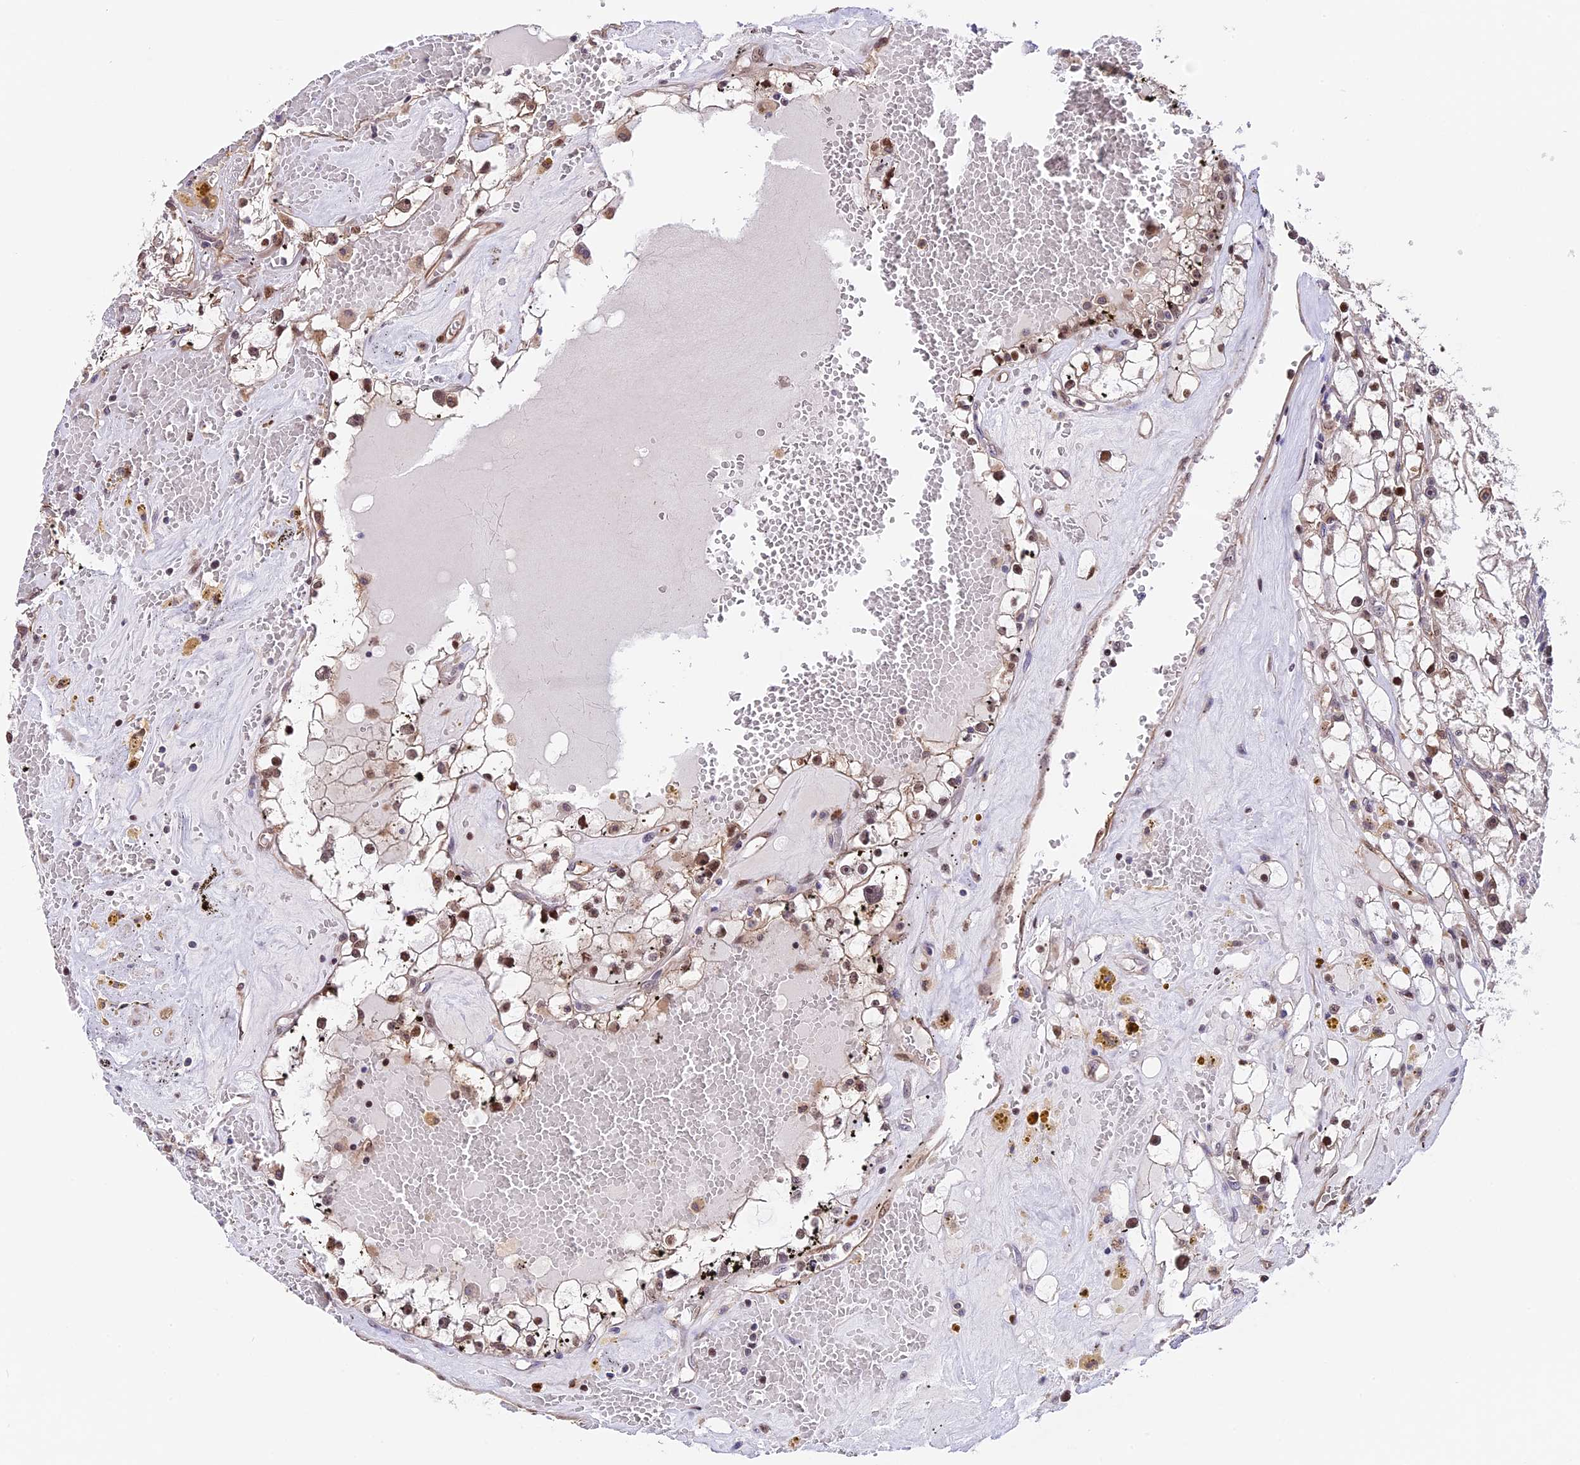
{"staining": {"intensity": "moderate", "quantity": "<25%", "location": "cytoplasmic/membranous,nuclear"}, "tissue": "renal cancer", "cell_type": "Tumor cells", "image_type": "cancer", "snomed": [{"axis": "morphology", "description": "Adenocarcinoma, NOS"}, {"axis": "topography", "description": "Kidney"}], "caption": "Renal cancer was stained to show a protein in brown. There is low levels of moderate cytoplasmic/membranous and nuclear staining in about <25% of tumor cells.", "gene": "HERPUD1", "patient": {"sex": "male", "age": 56}}